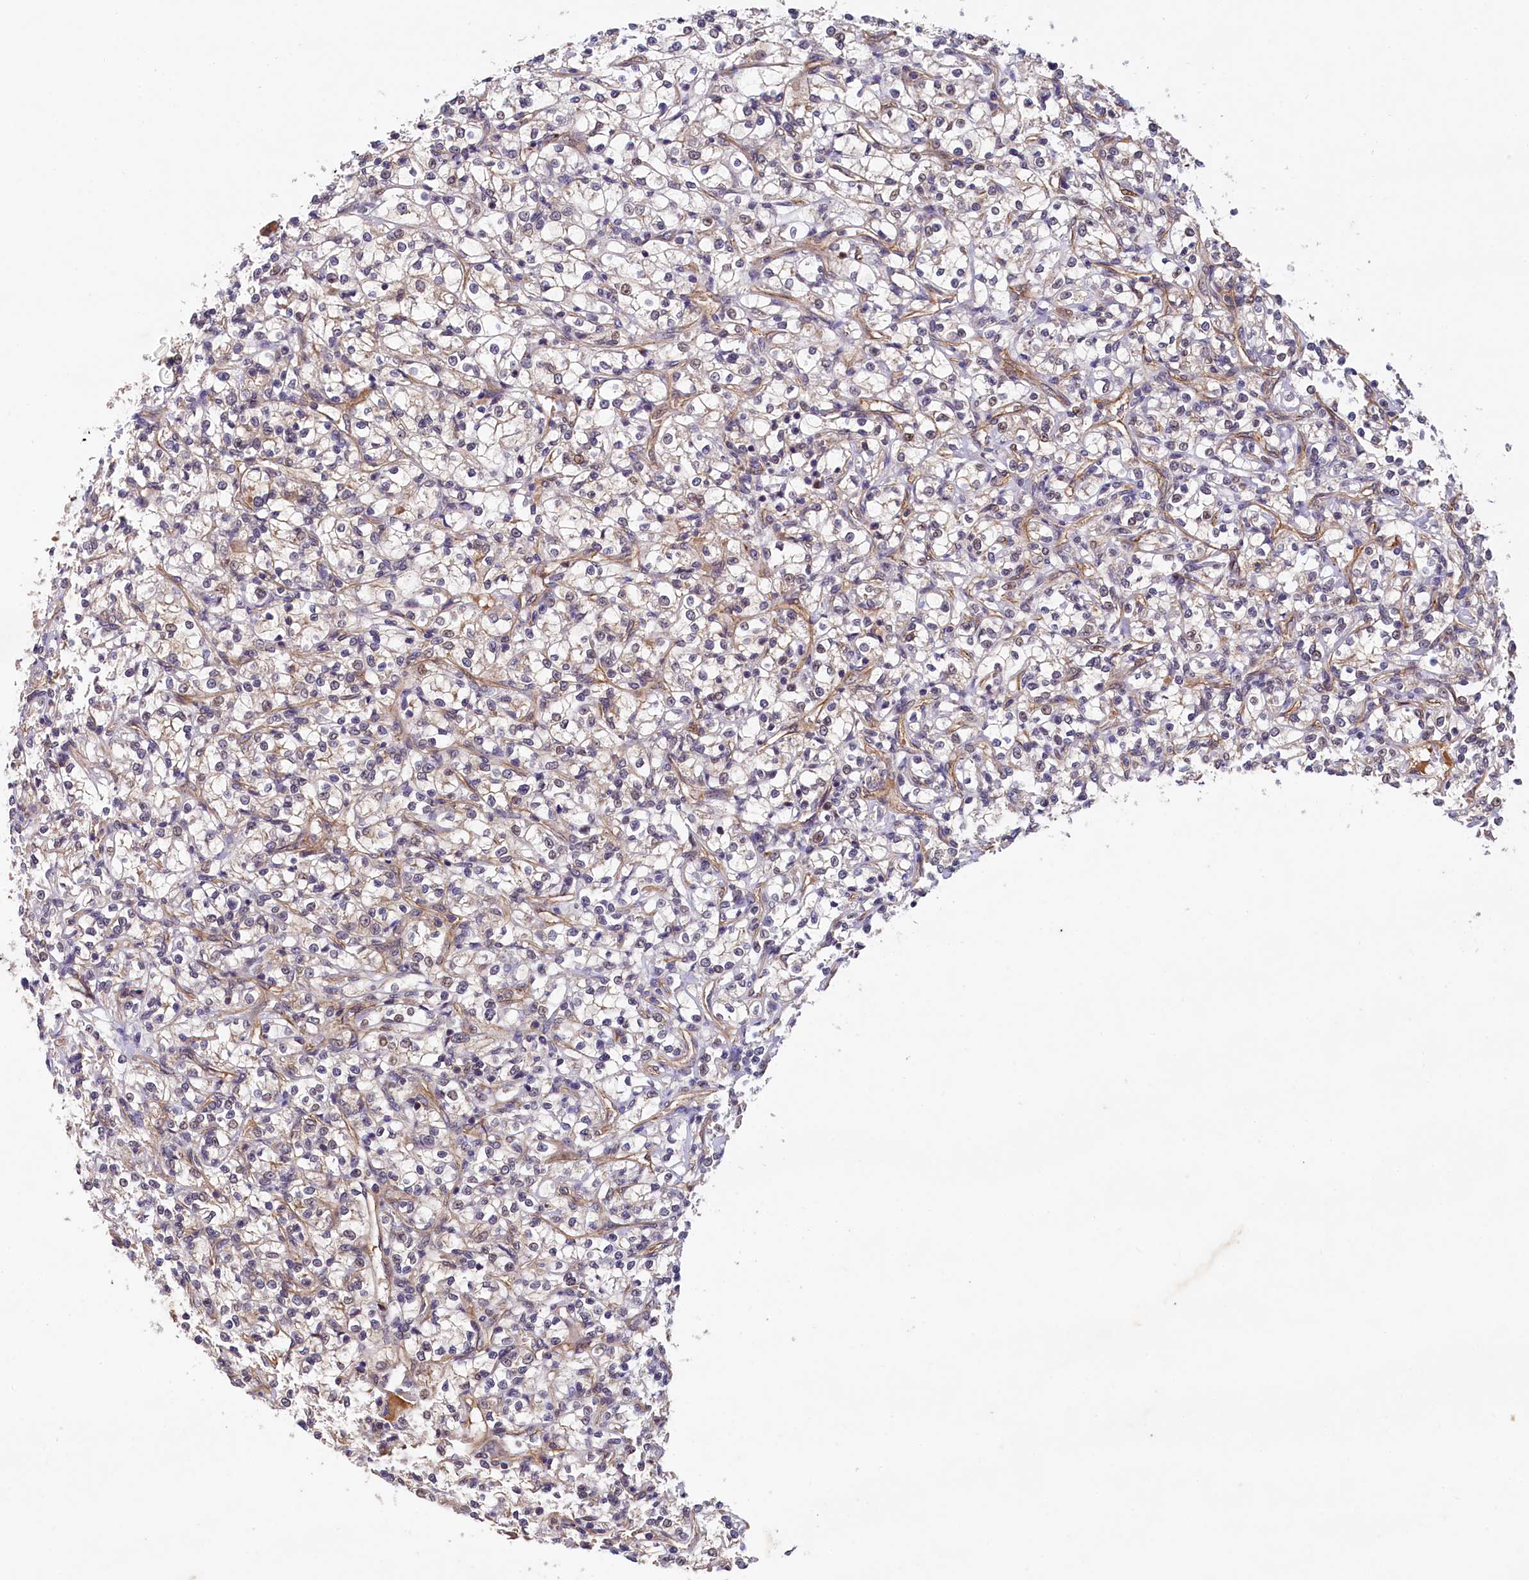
{"staining": {"intensity": "weak", "quantity": "25%-75%", "location": "cytoplasmic/membranous"}, "tissue": "renal cancer", "cell_type": "Tumor cells", "image_type": "cancer", "snomed": [{"axis": "morphology", "description": "Adenocarcinoma, NOS"}, {"axis": "topography", "description": "Kidney"}], "caption": "A photomicrograph showing weak cytoplasmic/membranous positivity in approximately 25%-75% of tumor cells in adenocarcinoma (renal), as visualized by brown immunohistochemical staining.", "gene": "ARL14EP", "patient": {"sex": "female", "age": 69}}